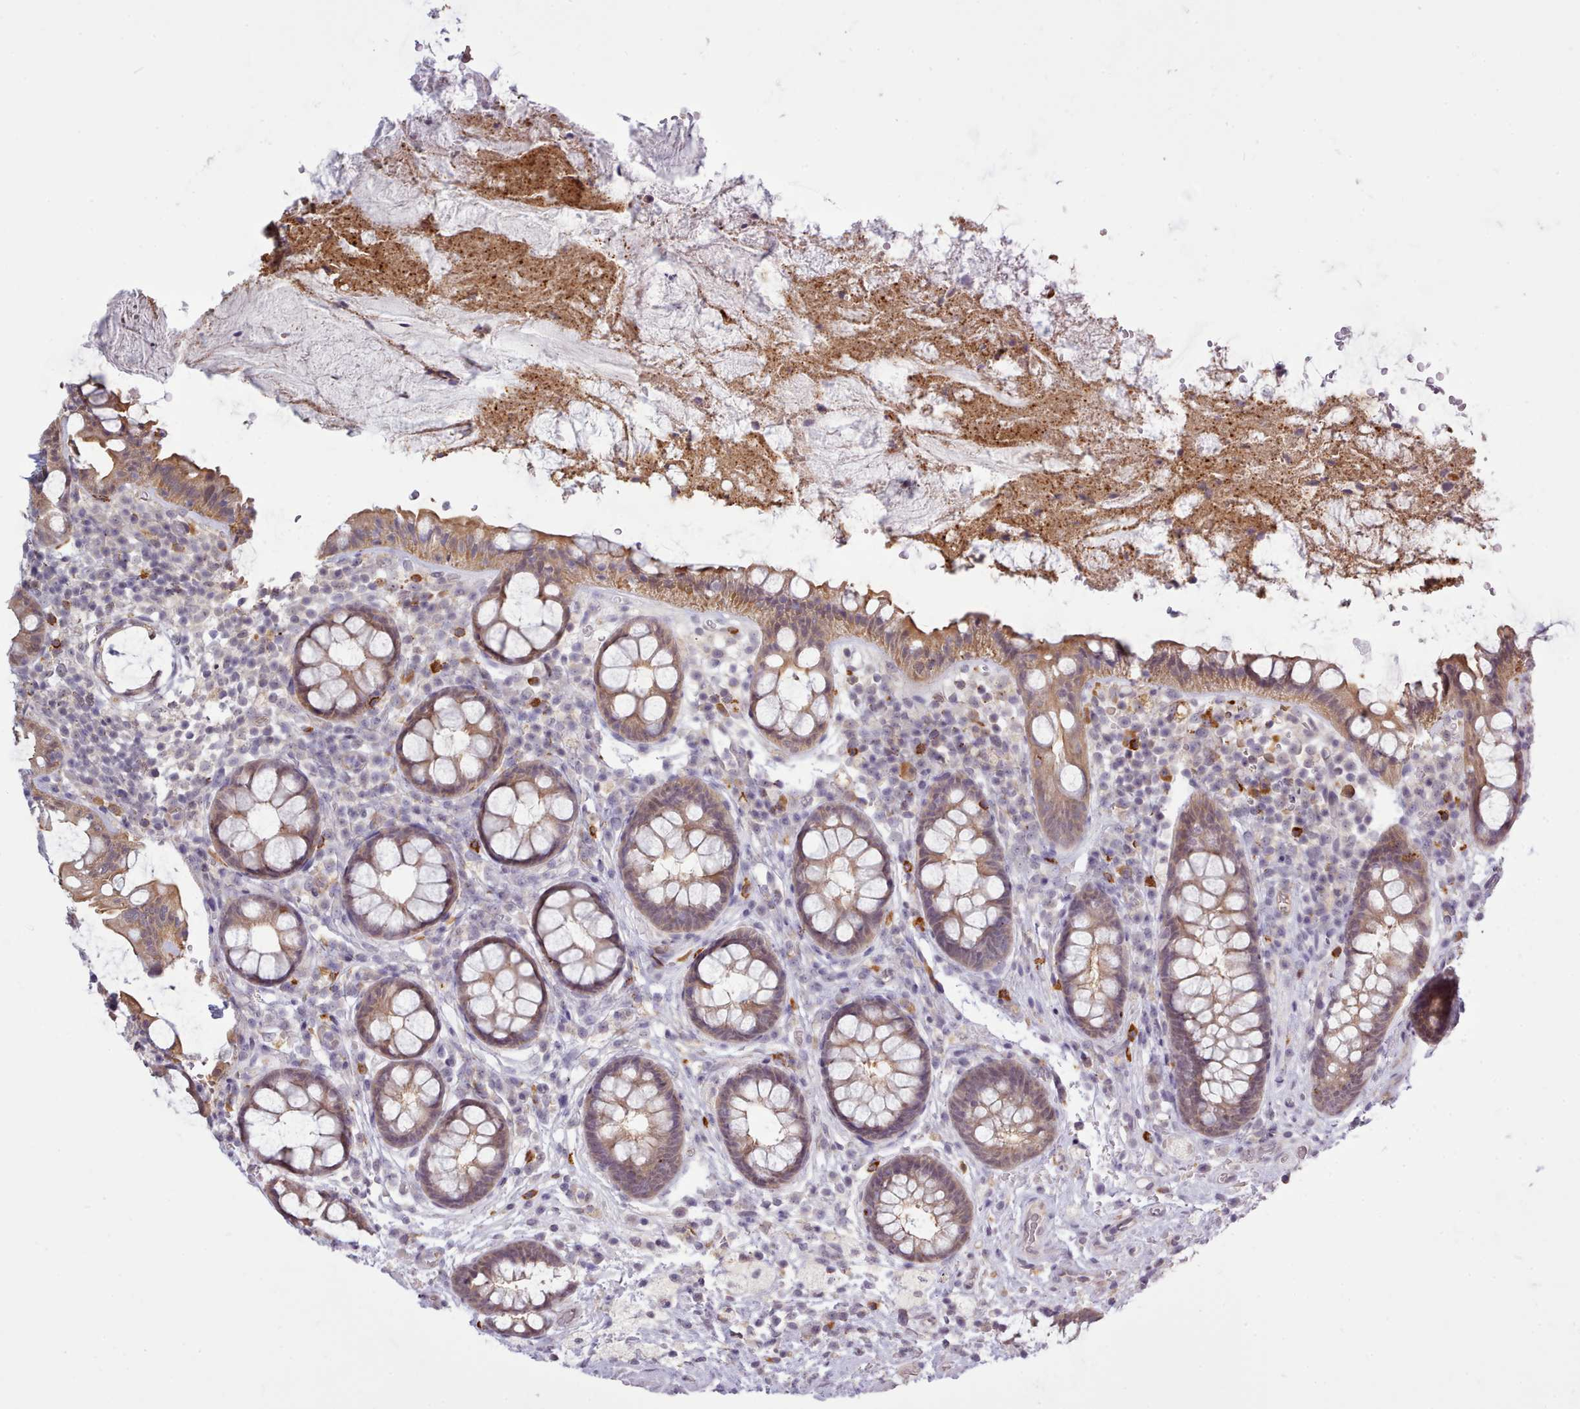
{"staining": {"intensity": "moderate", "quantity": ">75%", "location": "cytoplasmic/membranous"}, "tissue": "rectum", "cell_type": "Glandular cells", "image_type": "normal", "snomed": [{"axis": "morphology", "description": "Normal tissue, NOS"}, {"axis": "topography", "description": "Rectum"}, {"axis": "topography", "description": "Peripheral nerve tissue"}], "caption": "This micrograph displays immunohistochemistry staining of unremarkable human rectum, with medium moderate cytoplasmic/membranous positivity in approximately >75% of glandular cells.", "gene": "ARL17A", "patient": {"sex": "female", "age": 69}}